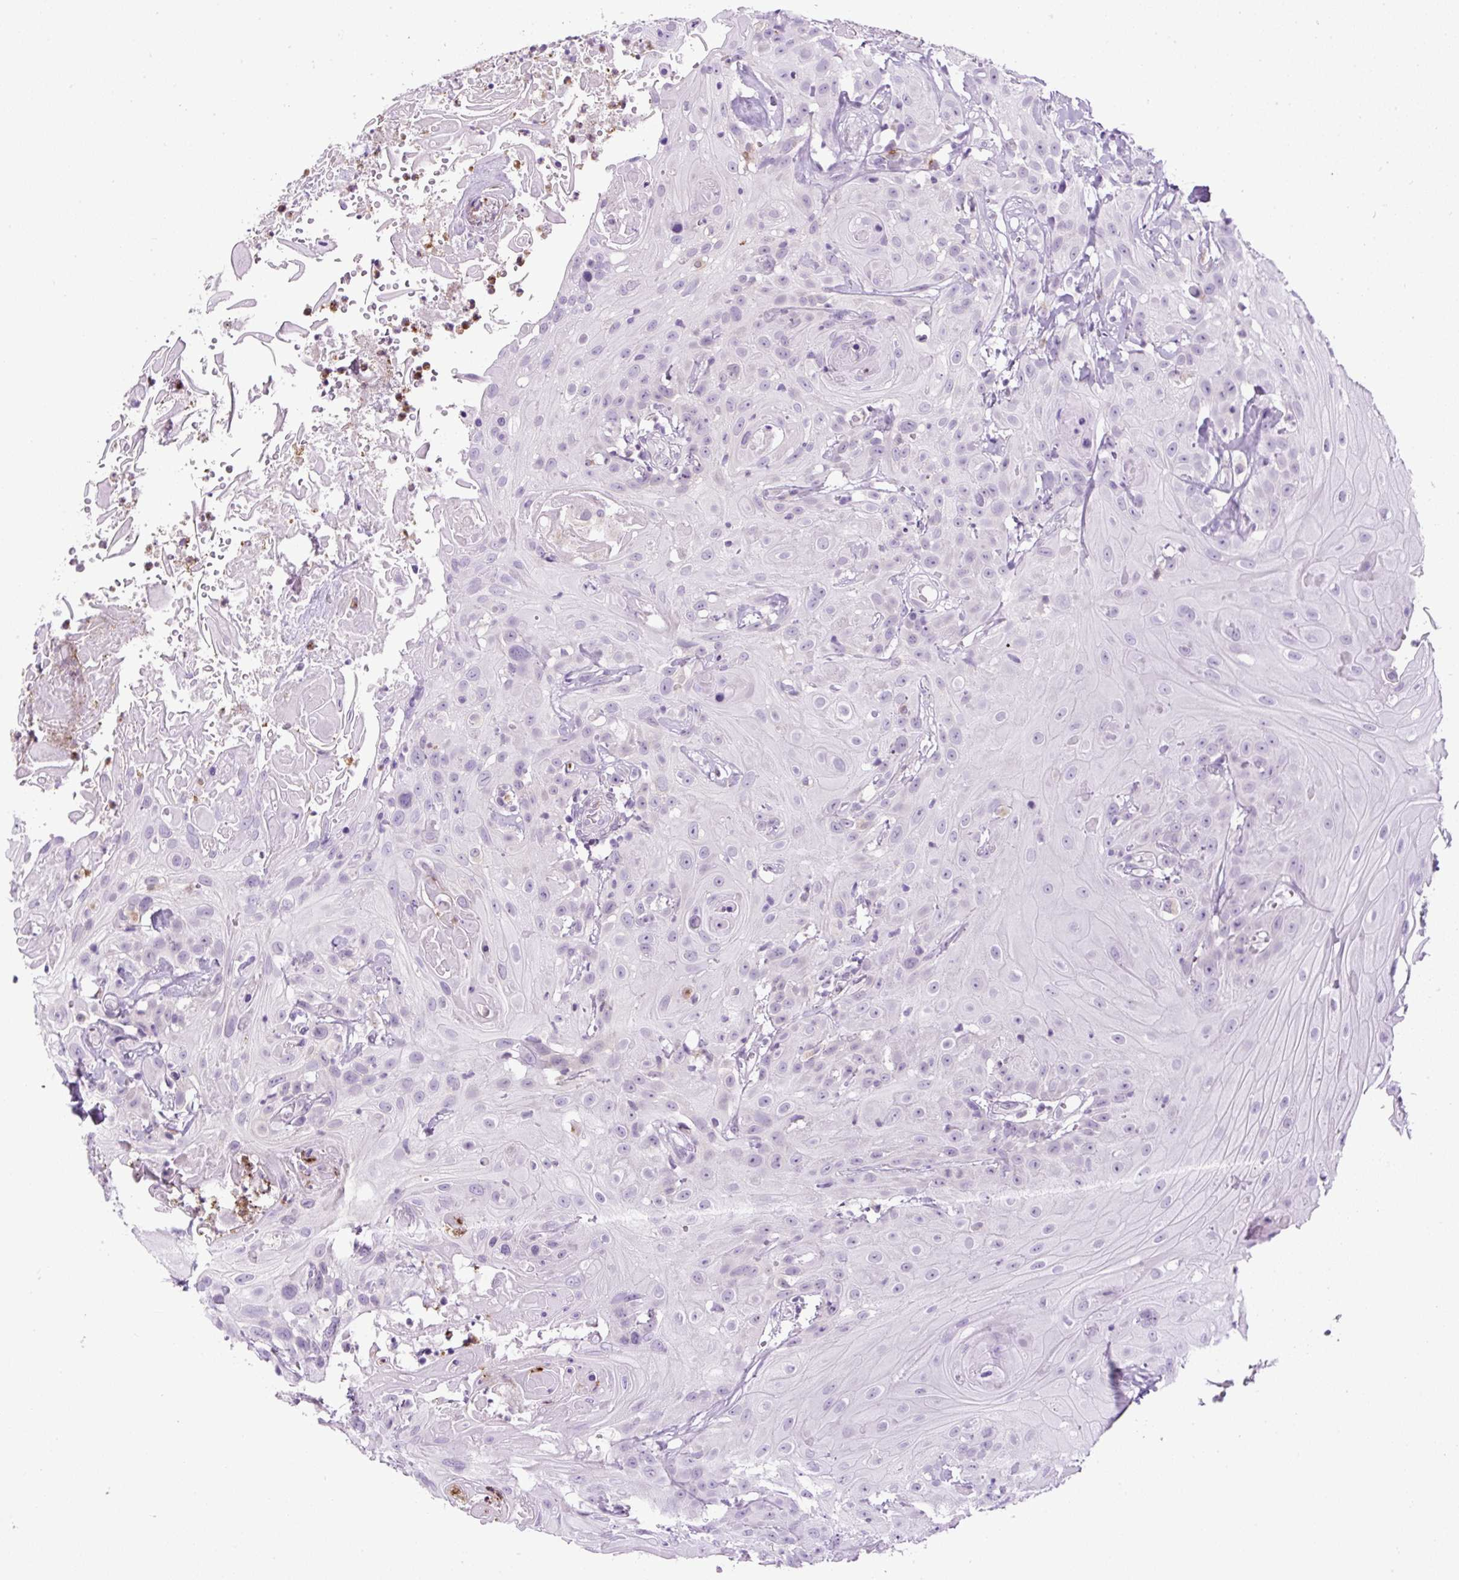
{"staining": {"intensity": "negative", "quantity": "none", "location": "none"}, "tissue": "head and neck cancer", "cell_type": "Tumor cells", "image_type": "cancer", "snomed": [{"axis": "morphology", "description": "Squamous cell carcinoma, NOS"}, {"axis": "topography", "description": "Skin"}, {"axis": "topography", "description": "Head-Neck"}], "caption": "IHC photomicrograph of head and neck cancer stained for a protein (brown), which displays no positivity in tumor cells.", "gene": "RHBDD2", "patient": {"sex": "male", "age": 80}}